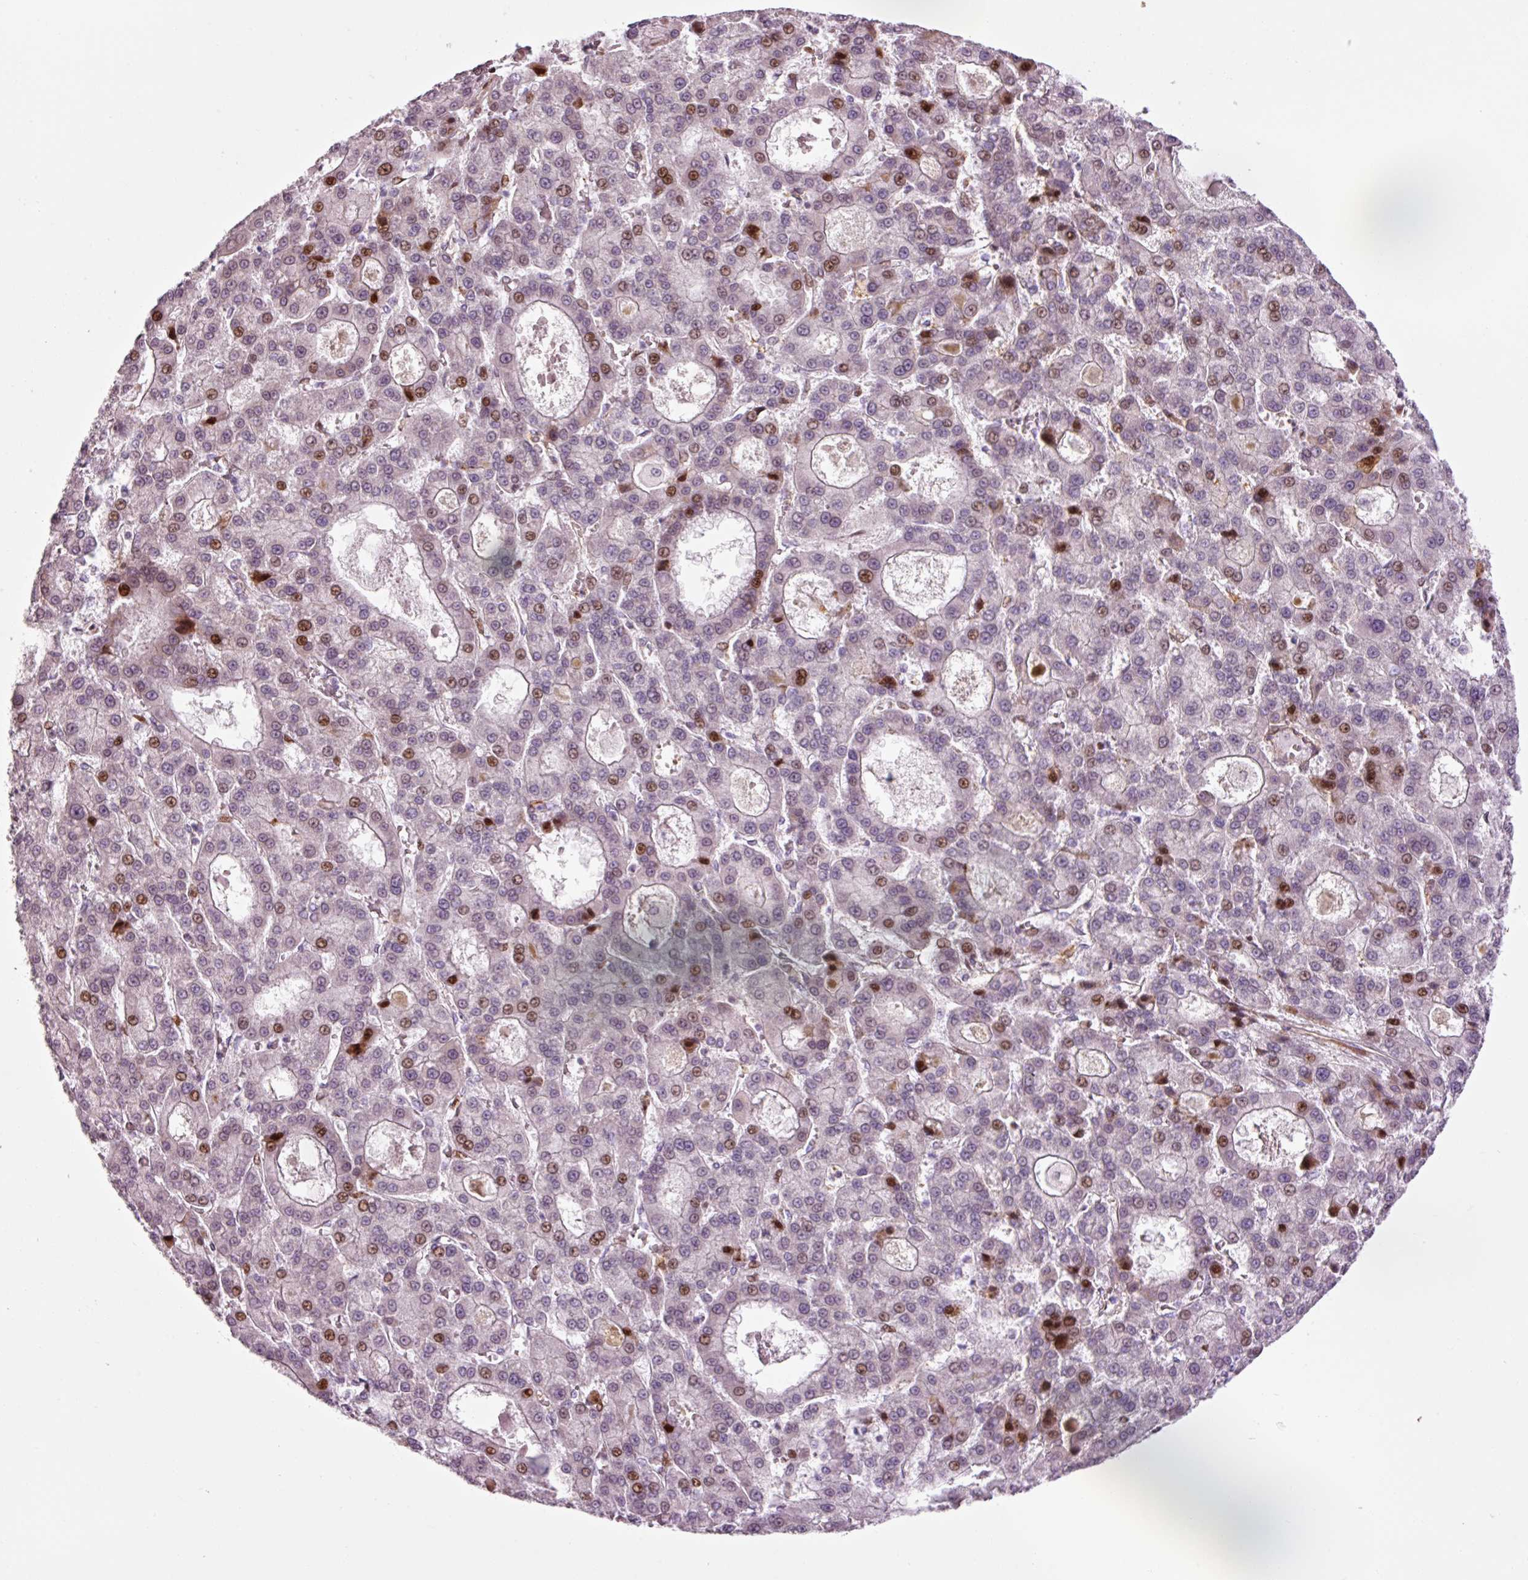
{"staining": {"intensity": "moderate", "quantity": "25%-75%", "location": "nuclear"}, "tissue": "liver cancer", "cell_type": "Tumor cells", "image_type": "cancer", "snomed": [{"axis": "morphology", "description": "Carcinoma, Hepatocellular, NOS"}, {"axis": "topography", "description": "Liver"}], "caption": "Brown immunohistochemical staining in liver cancer exhibits moderate nuclear expression in about 25%-75% of tumor cells. The staining is performed using DAB brown chromogen to label protein expression. The nuclei are counter-stained blue using hematoxylin.", "gene": "ANKRD20A1", "patient": {"sex": "male", "age": 70}}